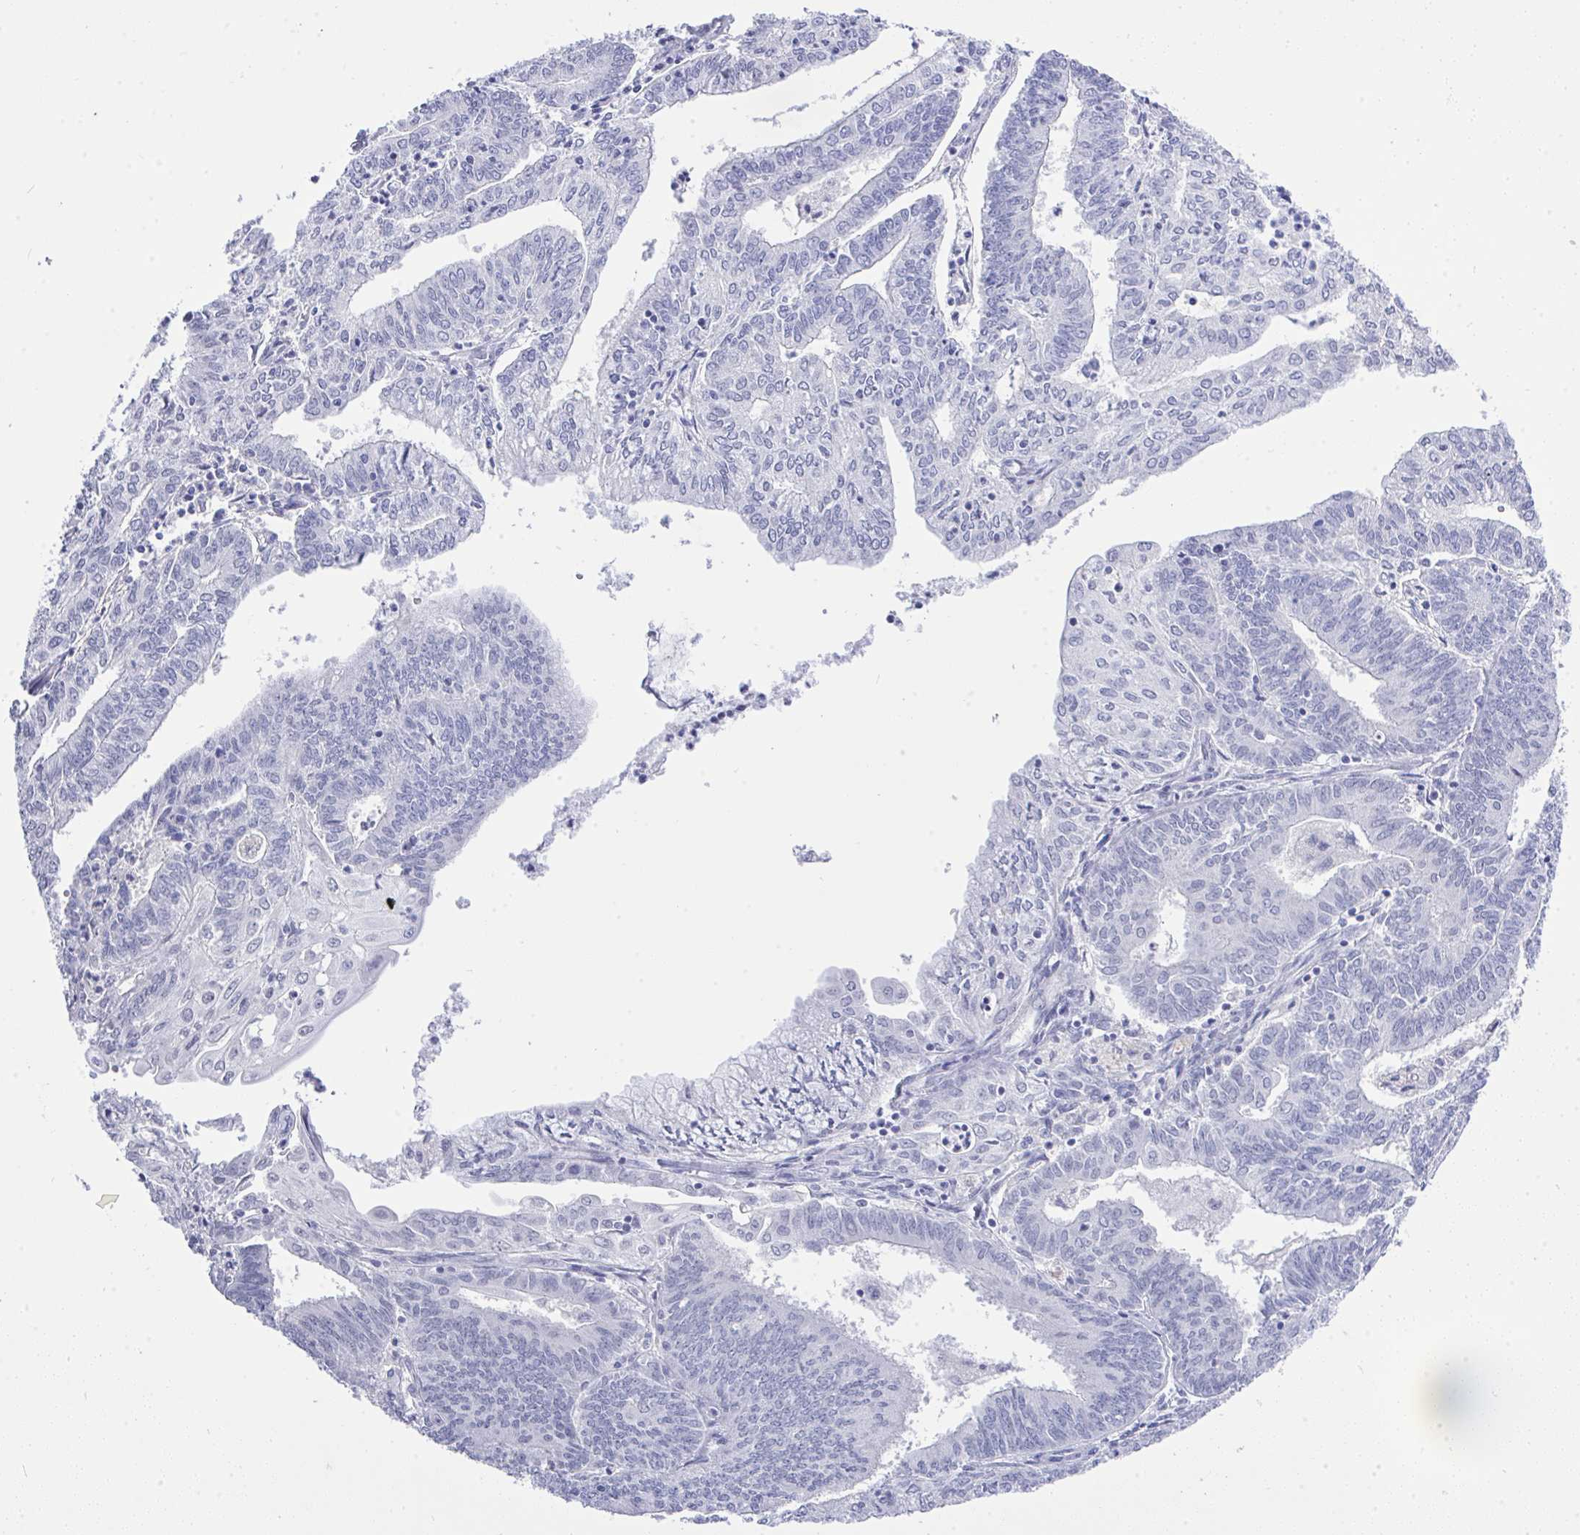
{"staining": {"intensity": "negative", "quantity": "none", "location": "none"}, "tissue": "endometrial cancer", "cell_type": "Tumor cells", "image_type": "cancer", "snomed": [{"axis": "morphology", "description": "Adenocarcinoma, NOS"}, {"axis": "topography", "description": "Endometrium"}], "caption": "This micrograph is of endometrial cancer (adenocarcinoma) stained with IHC to label a protein in brown with the nuclei are counter-stained blue. There is no staining in tumor cells. Nuclei are stained in blue.", "gene": "MS4A12", "patient": {"sex": "female", "age": 61}}